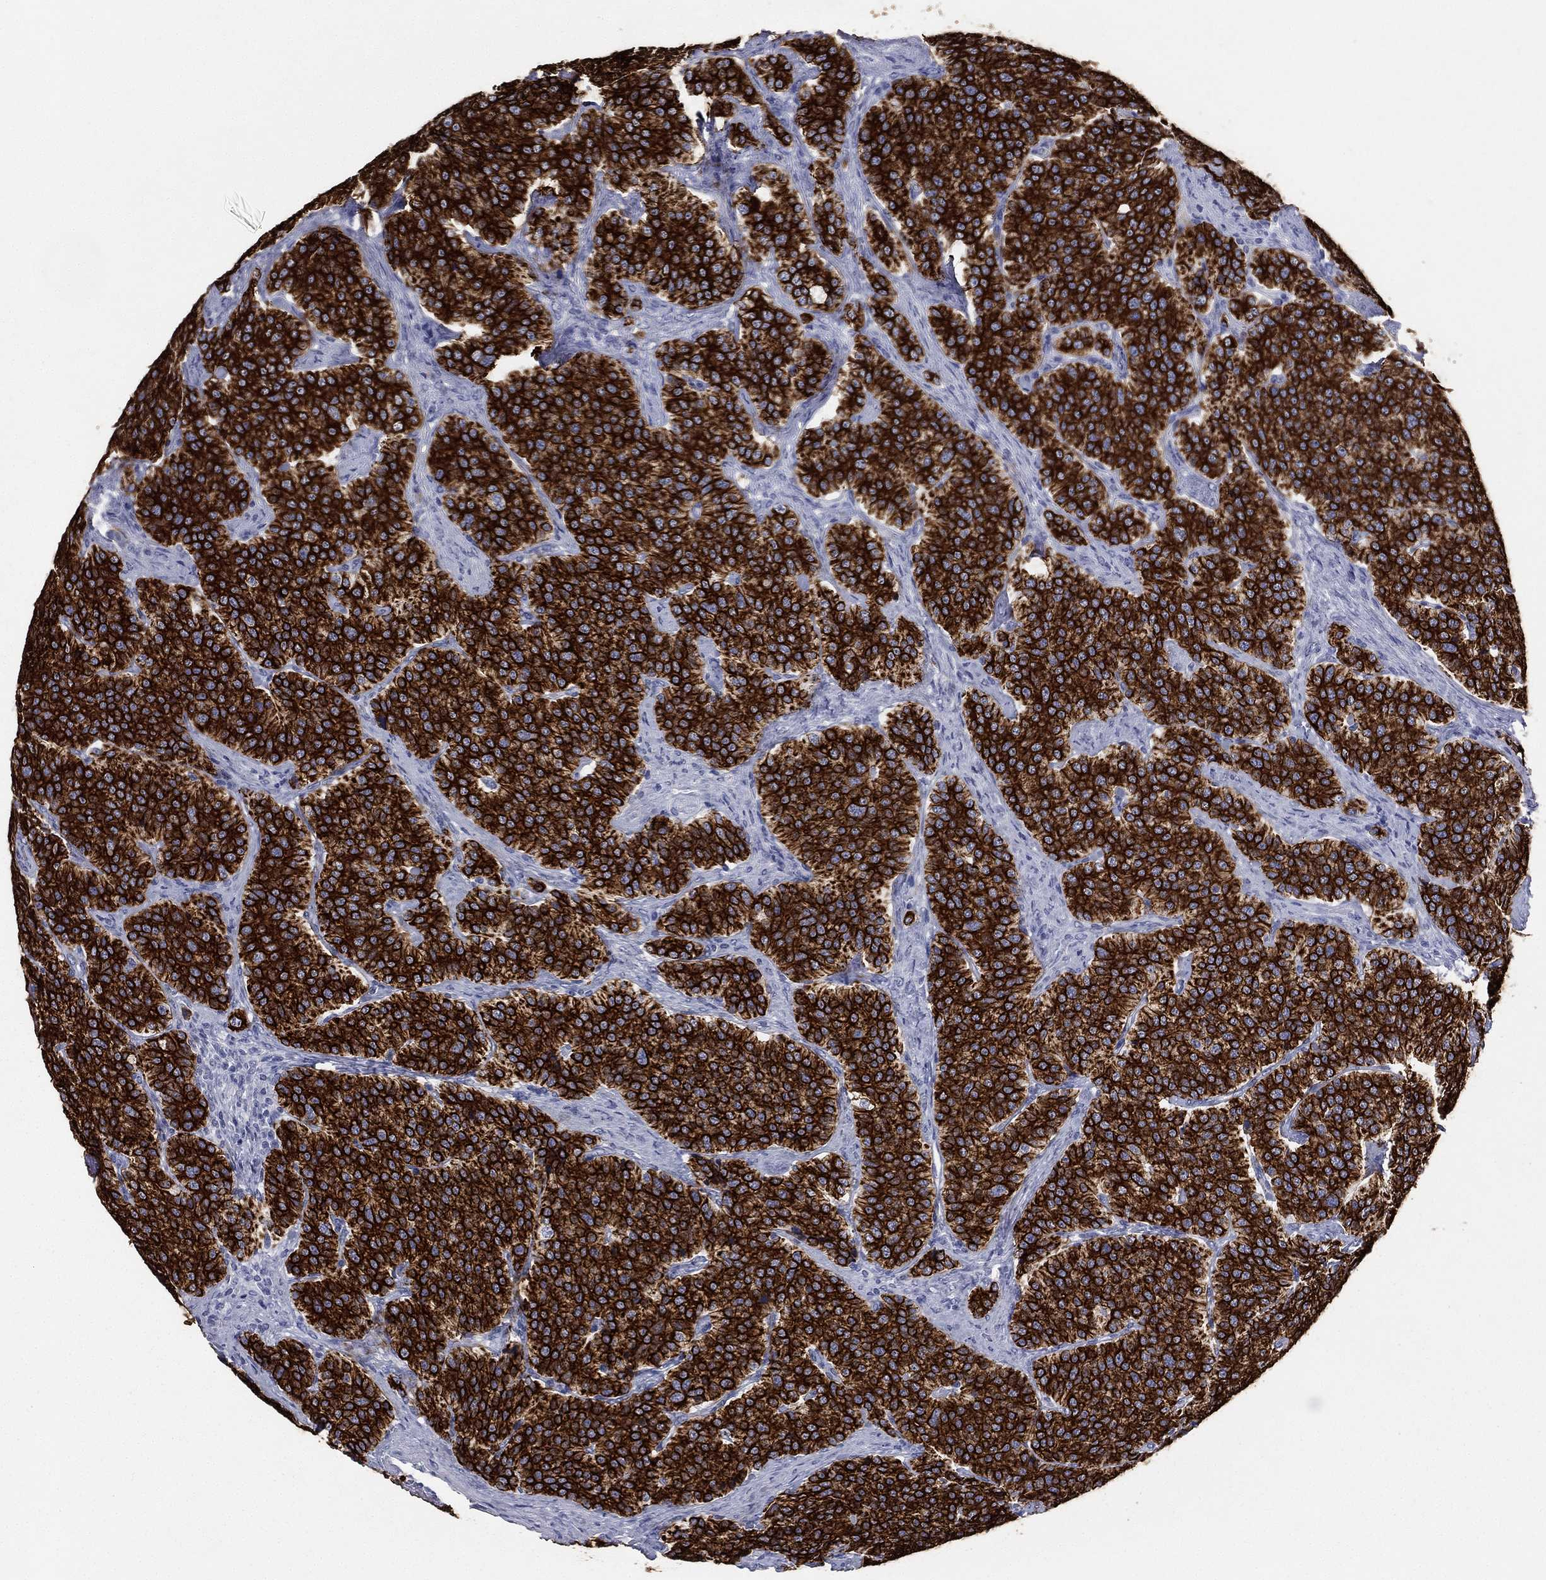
{"staining": {"intensity": "strong", "quantity": ">75%", "location": "cytoplasmic/membranous"}, "tissue": "carcinoid", "cell_type": "Tumor cells", "image_type": "cancer", "snomed": [{"axis": "morphology", "description": "Carcinoid, malignant, NOS"}, {"axis": "topography", "description": "Small intestine"}], "caption": "IHC staining of carcinoid, which shows high levels of strong cytoplasmic/membranous positivity in approximately >75% of tumor cells indicating strong cytoplasmic/membranous protein expression. The staining was performed using DAB (brown) for protein detection and nuclei were counterstained in hematoxylin (blue).", "gene": "KRT7", "patient": {"sex": "female", "age": 58}}